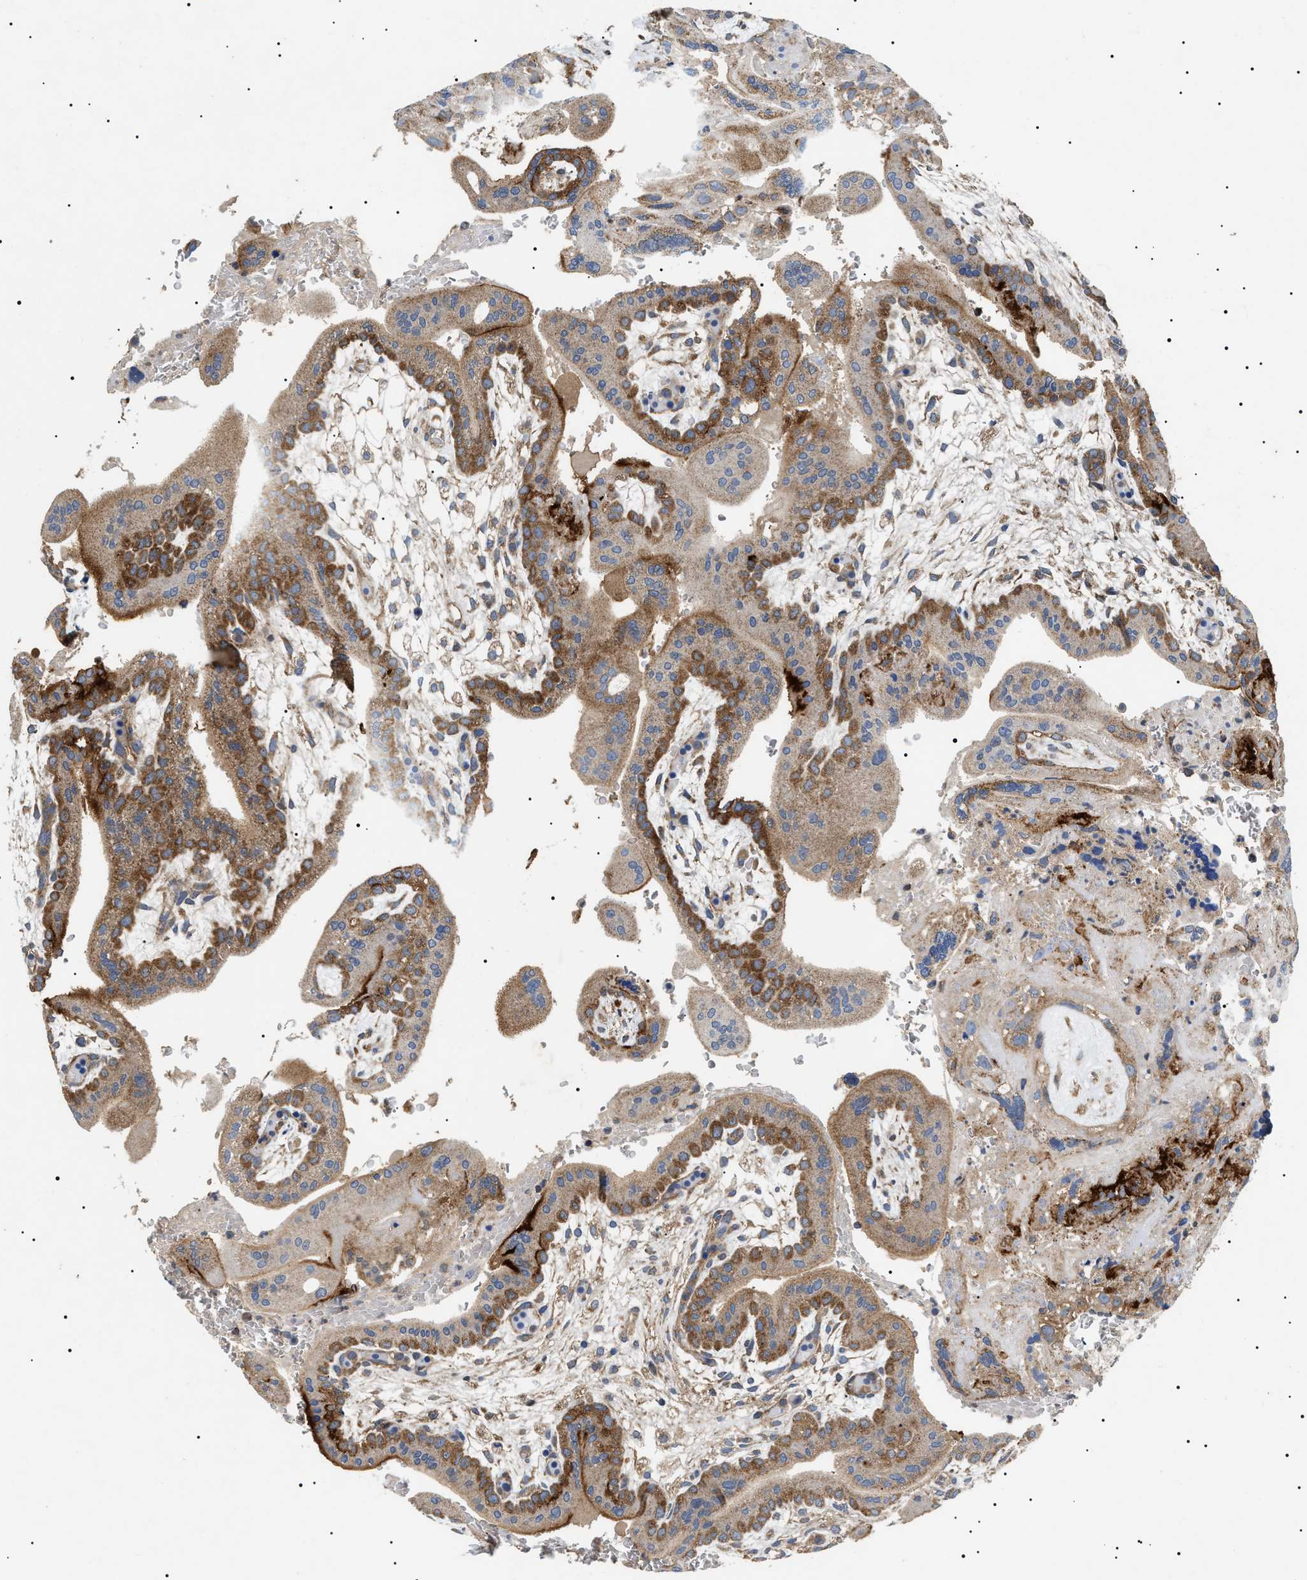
{"staining": {"intensity": "weak", "quantity": ">75%", "location": "cytoplasmic/membranous"}, "tissue": "placenta", "cell_type": "Decidual cells", "image_type": "normal", "snomed": [{"axis": "morphology", "description": "Normal tissue, NOS"}, {"axis": "topography", "description": "Placenta"}], "caption": "IHC of unremarkable human placenta exhibits low levels of weak cytoplasmic/membranous positivity in about >75% of decidual cells.", "gene": "OXSM", "patient": {"sex": "female", "age": 35}}